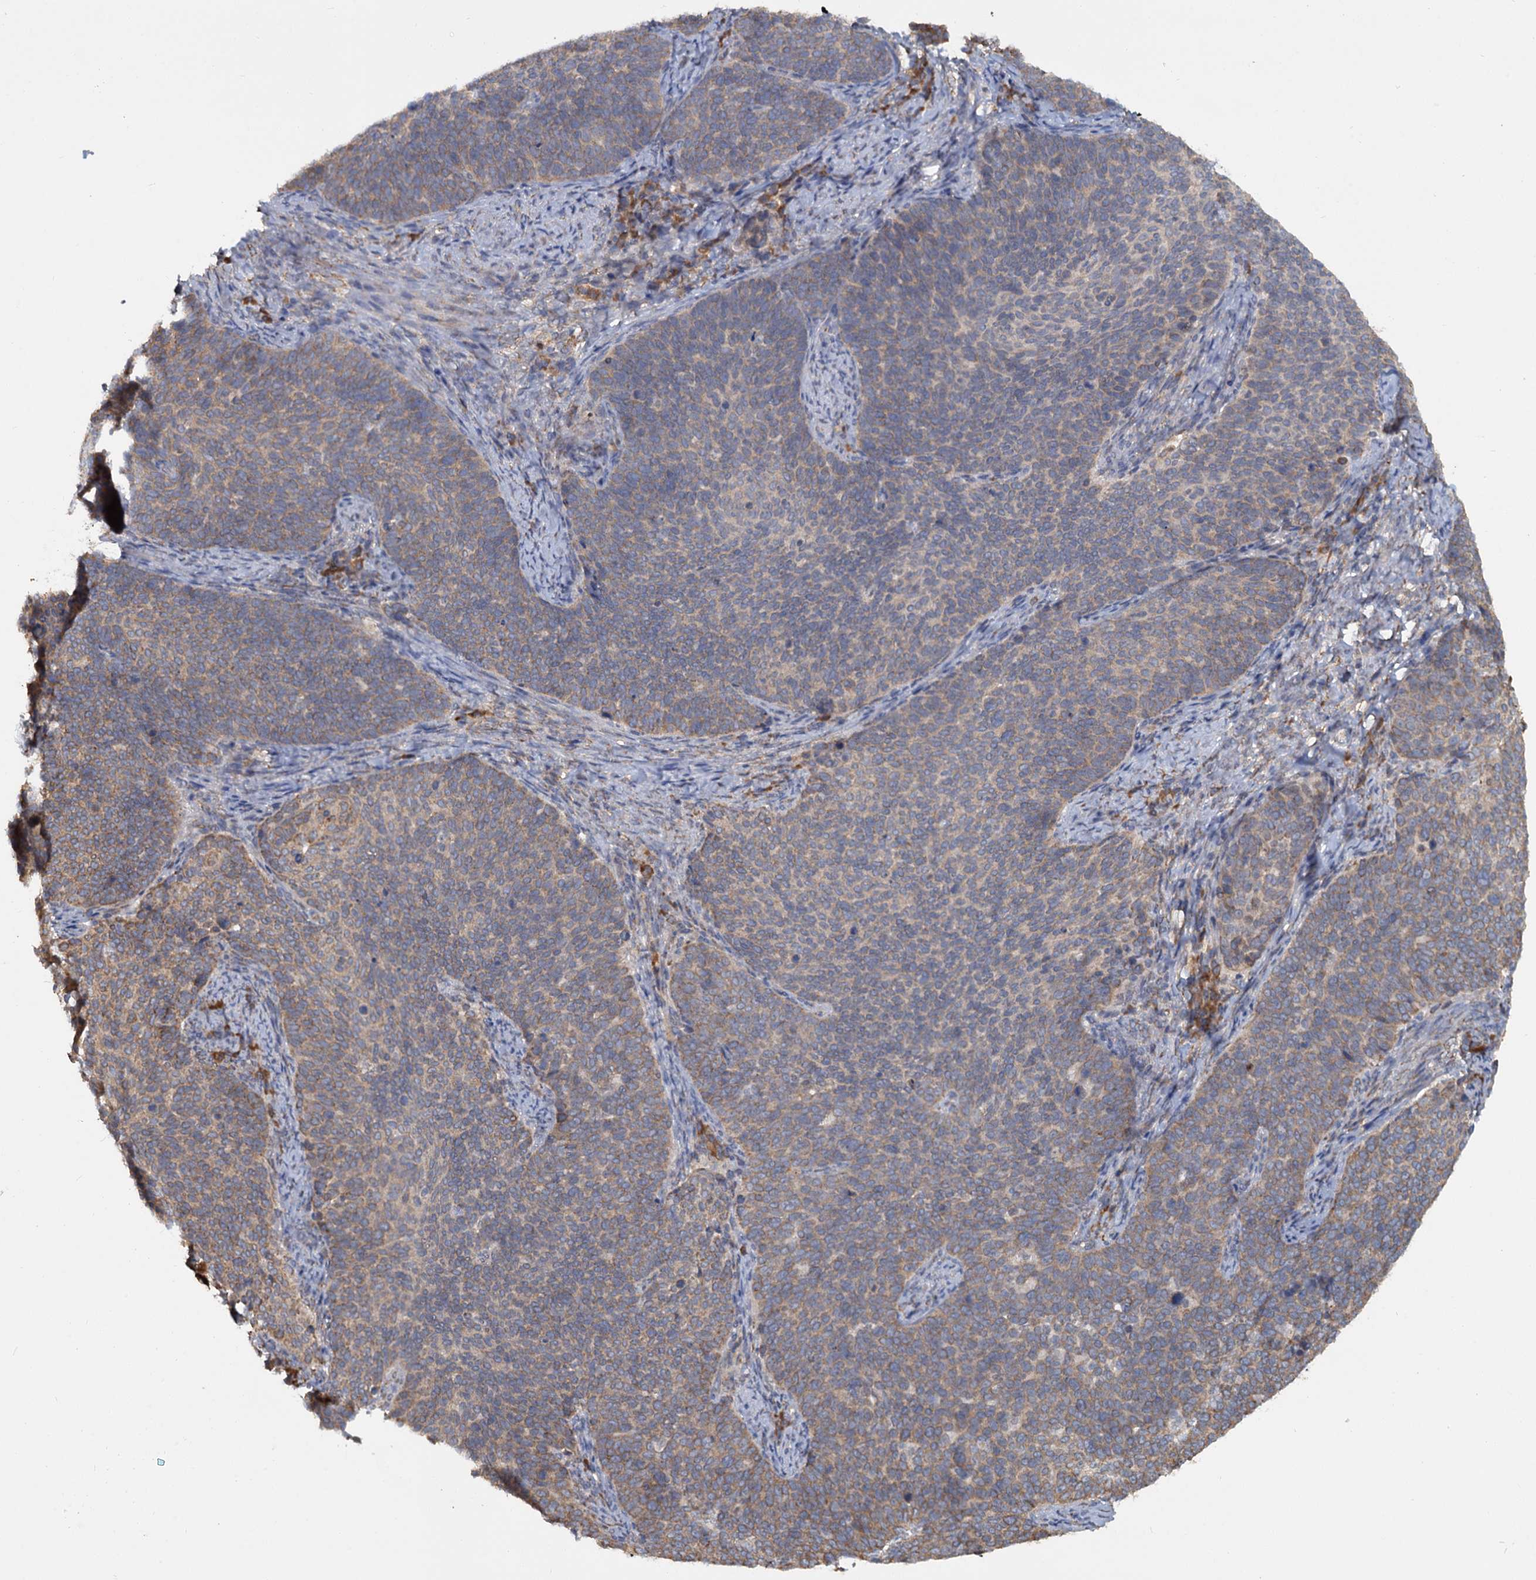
{"staining": {"intensity": "moderate", "quantity": ">75%", "location": "cytoplasmic/membranous"}, "tissue": "cervical cancer", "cell_type": "Tumor cells", "image_type": "cancer", "snomed": [{"axis": "morphology", "description": "Normal tissue, NOS"}, {"axis": "morphology", "description": "Squamous cell carcinoma, NOS"}, {"axis": "topography", "description": "Cervix"}], "caption": "A medium amount of moderate cytoplasmic/membranous staining is identified in about >75% of tumor cells in cervical squamous cell carcinoma tissue.", "gene": "LRRC51", "patient": {"sex": "female", "age": 39}}